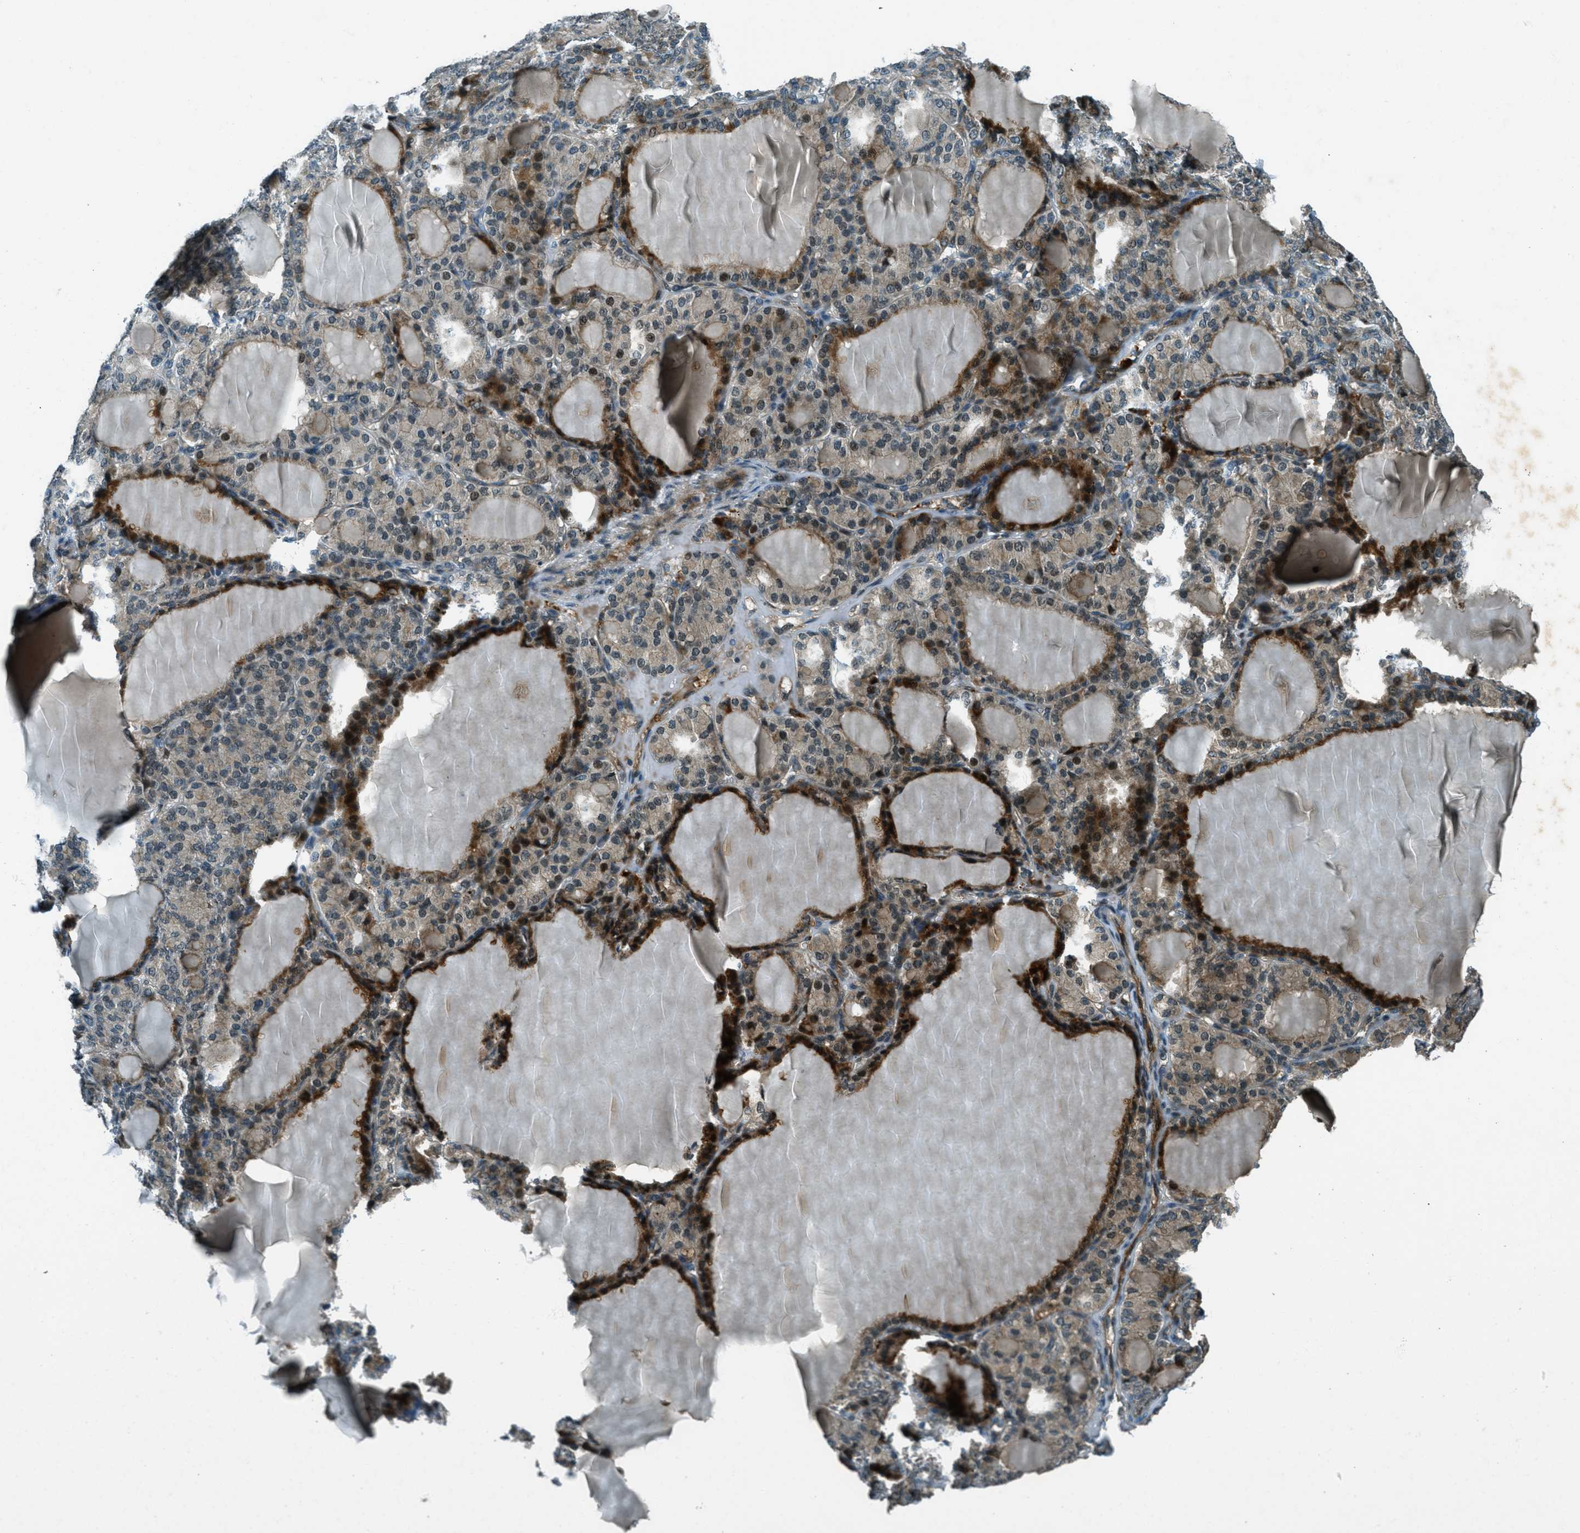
{"staining": {"intensity": "moderate", "quantity": ">75%", "location": "cytoplasmic/membranous"}, "tissue": "thyroid gland", "cell_type": "Glandular cells", "image_type": "normal", "snomed": [{"axis": "morphology", "description": "Normal tissue, NOS"}, {"axis": "topography", "description": "Thyroid gland"}], "caption": "Immunohistochemistry (DAB (3,3'-diaminobenzidine)) staining of unremarkable thyroid gland exhibits moderate cytoplasmic/membranous protein expression in approximately >75% of glandular cells.", "gene": "STK11", "patient": {"sex": "female", "age": 28}}